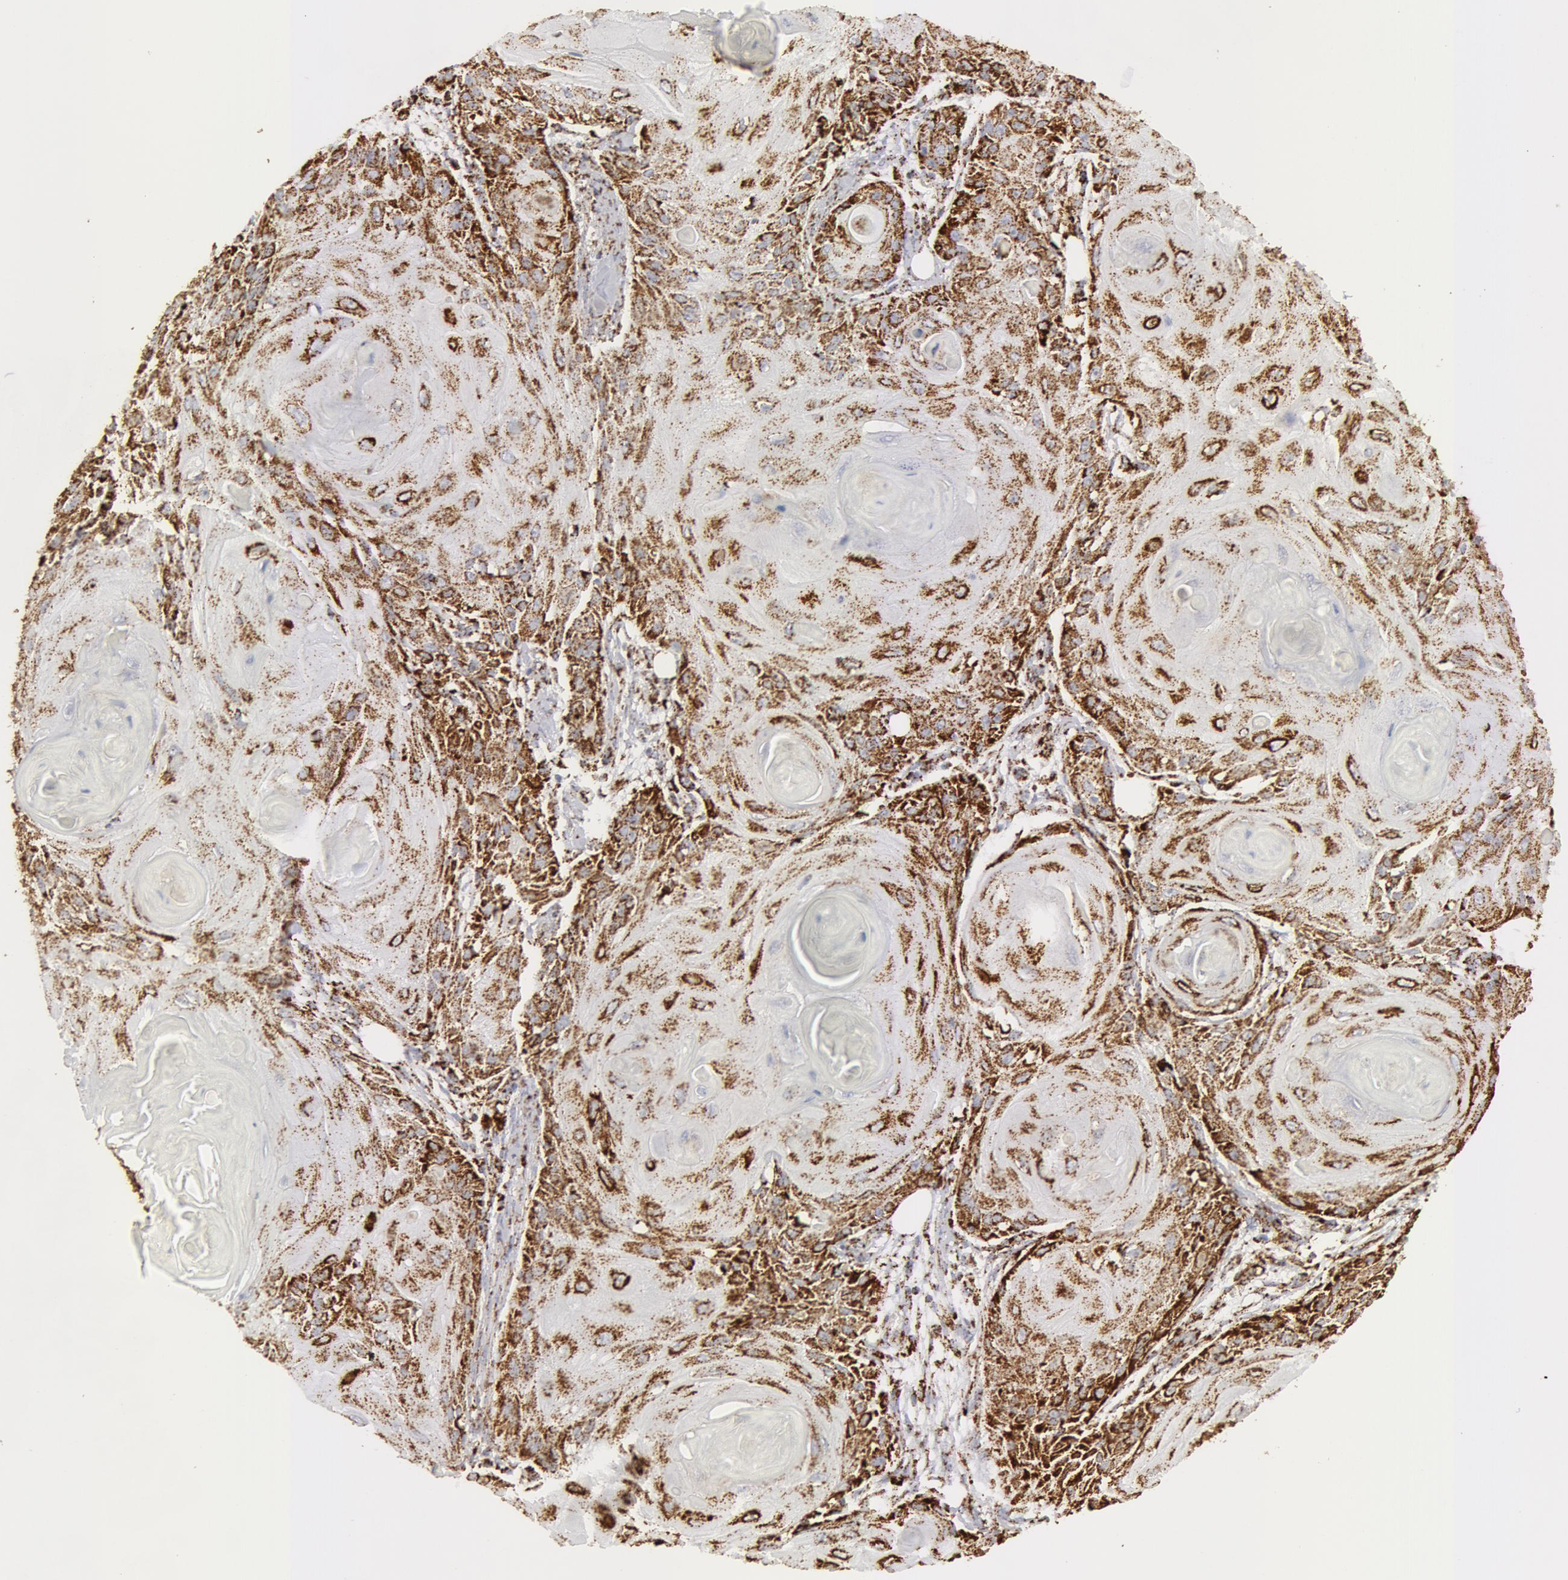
{"staining": {"intensity": "moderate", "quantity": ">75%", "location": "cytoplasmic/membranous"}, "tissue": "skin cancer", "cell_type": "Tumor cells", "image_type": "cancer", "snomed": [{"axis": "morphology", "description": "Squamous cell carcinoma, NOS"}, {"axis": "topography", "description": "Skin"}], "caption": "Immunohistochemistry micrograph of neoplastic tissue: skin cancer stained using immunohistochemistry (IHC) reveals medium levels of moderate protein expression localized specifically in the cytoplasmic/membranous of tumor cells, appearing as a cytoplasmic/membranous brown color.", "gene": "ATP5F1B", "patient": {"sex": "female", "age": 88}}